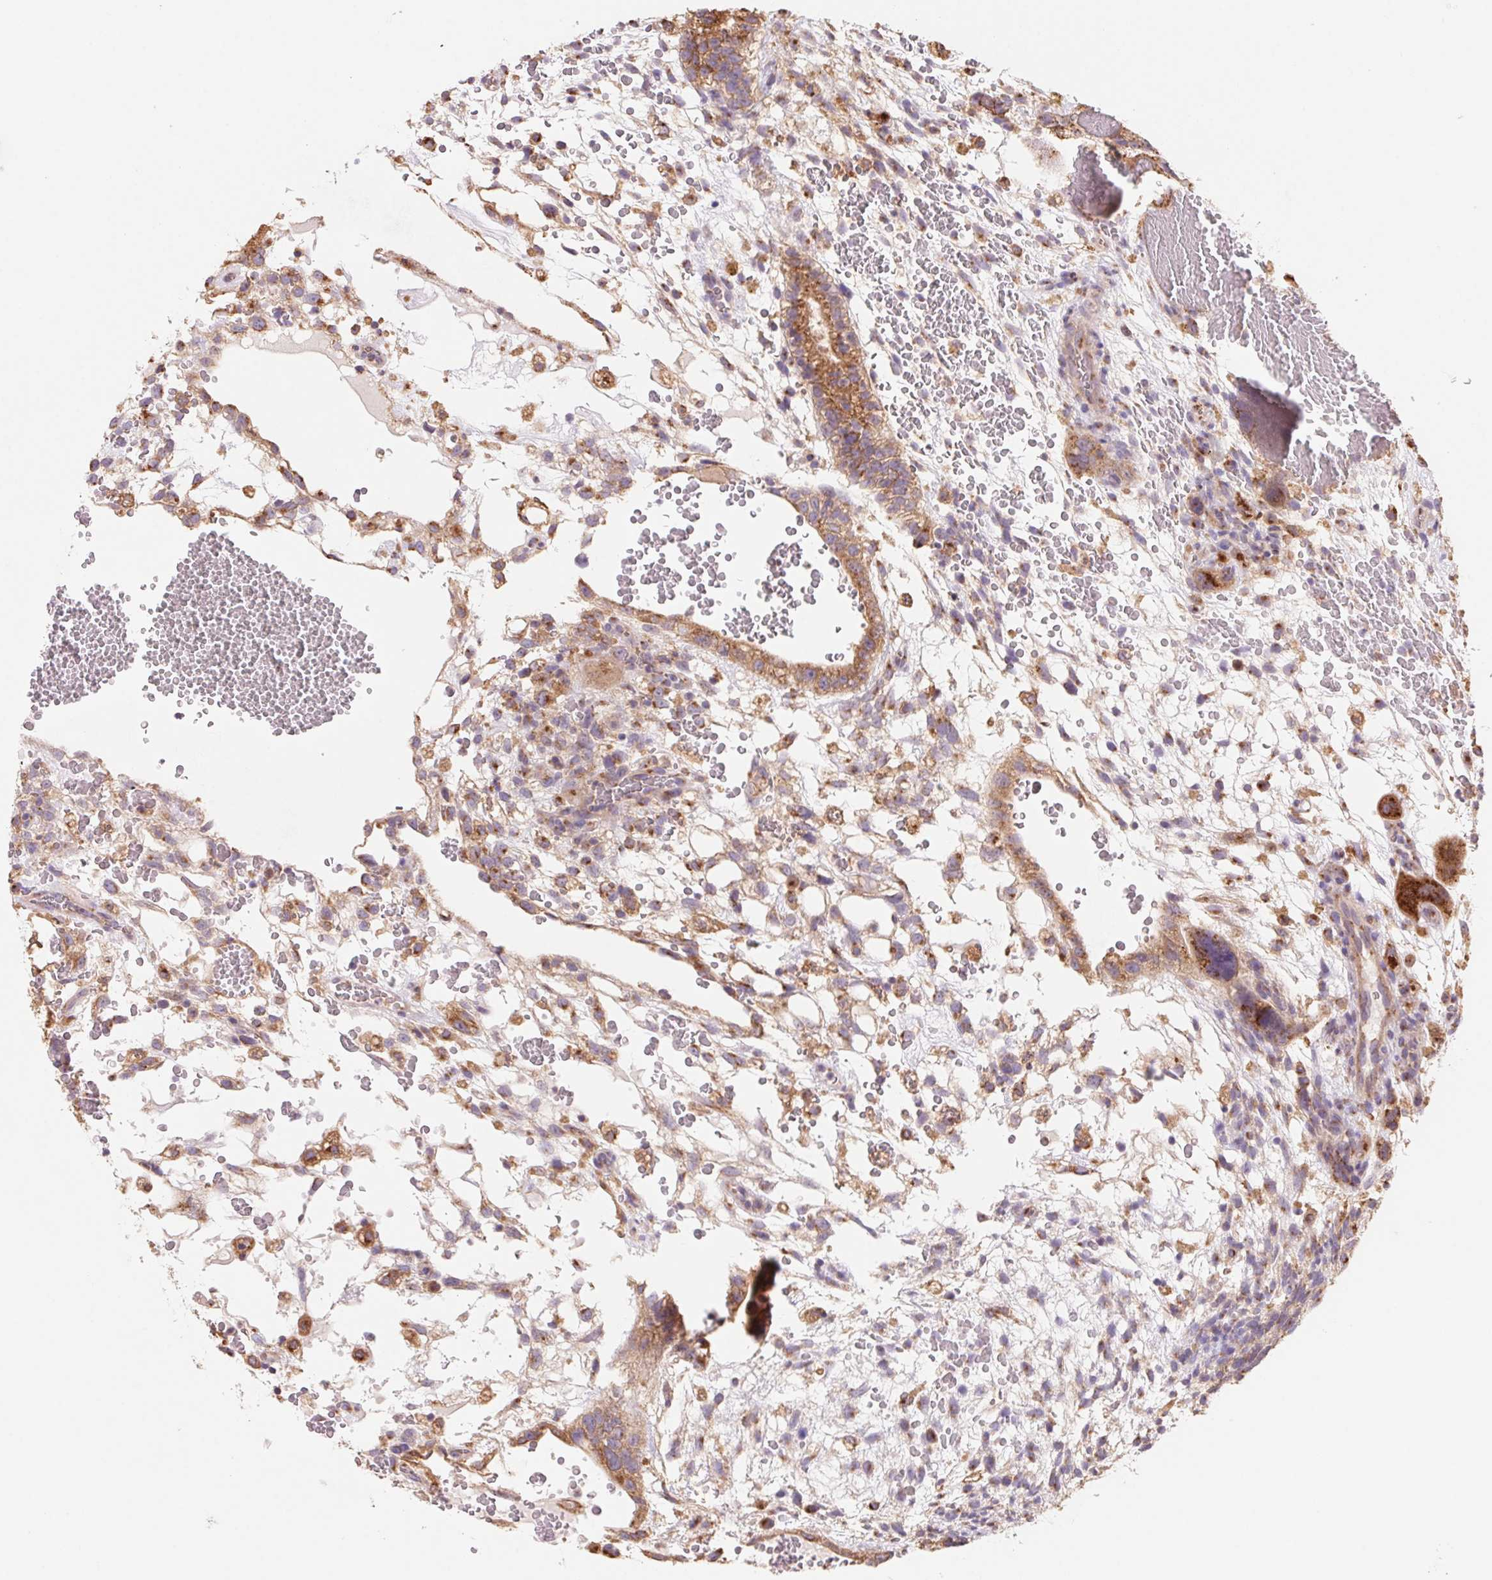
{"staining": {"intensity": "moderate", "quantity": ">75%", "location": "cytoplasmic/membranous"}, "tissue": "testis cancer", "cell_type": "Tumor cells", "image_type": "cancer", "snomed": [{"axis": "morphology", "description": "Normal tissue, NOS"}, {"axis": "morphology", "description": "Carcinoma, Embryonal, NOS"}, {"axis": "topography", "description": "Testis"}], "caption": "IHC of human testis cancer (embryonal carcinoma) reveals medium levels of moderate cytoplasmic/membranous expression in about >75% of tumor cells.", "gene": "RAB1A", "patient": {"sex": "male", "age": 32}}